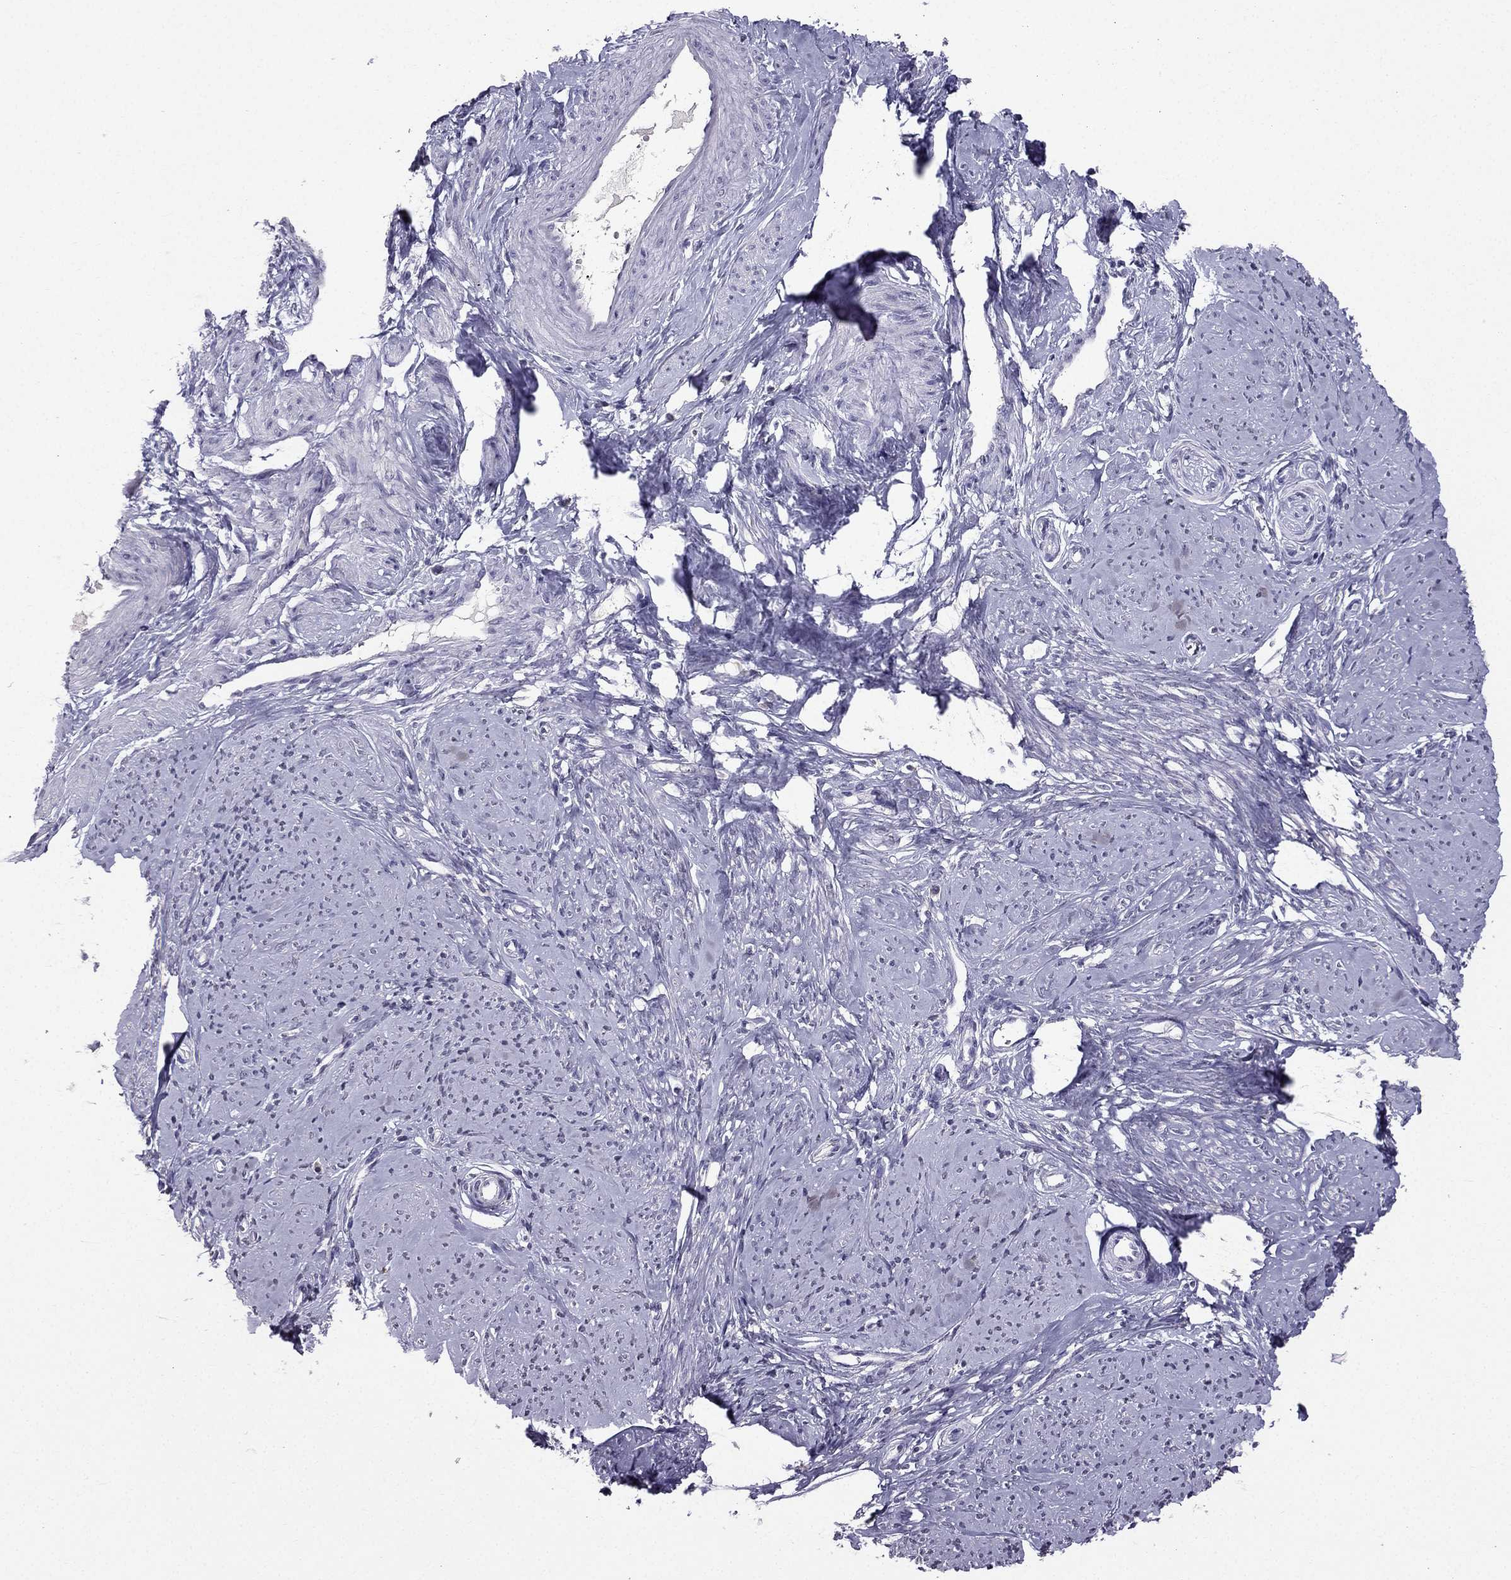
{"staining": {"intensity": "negative", "quantity": "none", "location": "none"}, "tissue": "smooth muscle", "cell_type": "Smooth muscle cells", "image_type": "normal", "snomed": [{"axis": "morphology", "description": "Normal tissue, NOS"}, {"axis": "topography", "description": "Smooth muscle"}], "caption": "Human smooth muscle stained for a protein using immunohistochemistry displays no expression in smooth muscle cells.", "gene": "ARHGAP11A", "patient": {"sex": "female", "age": 48}}